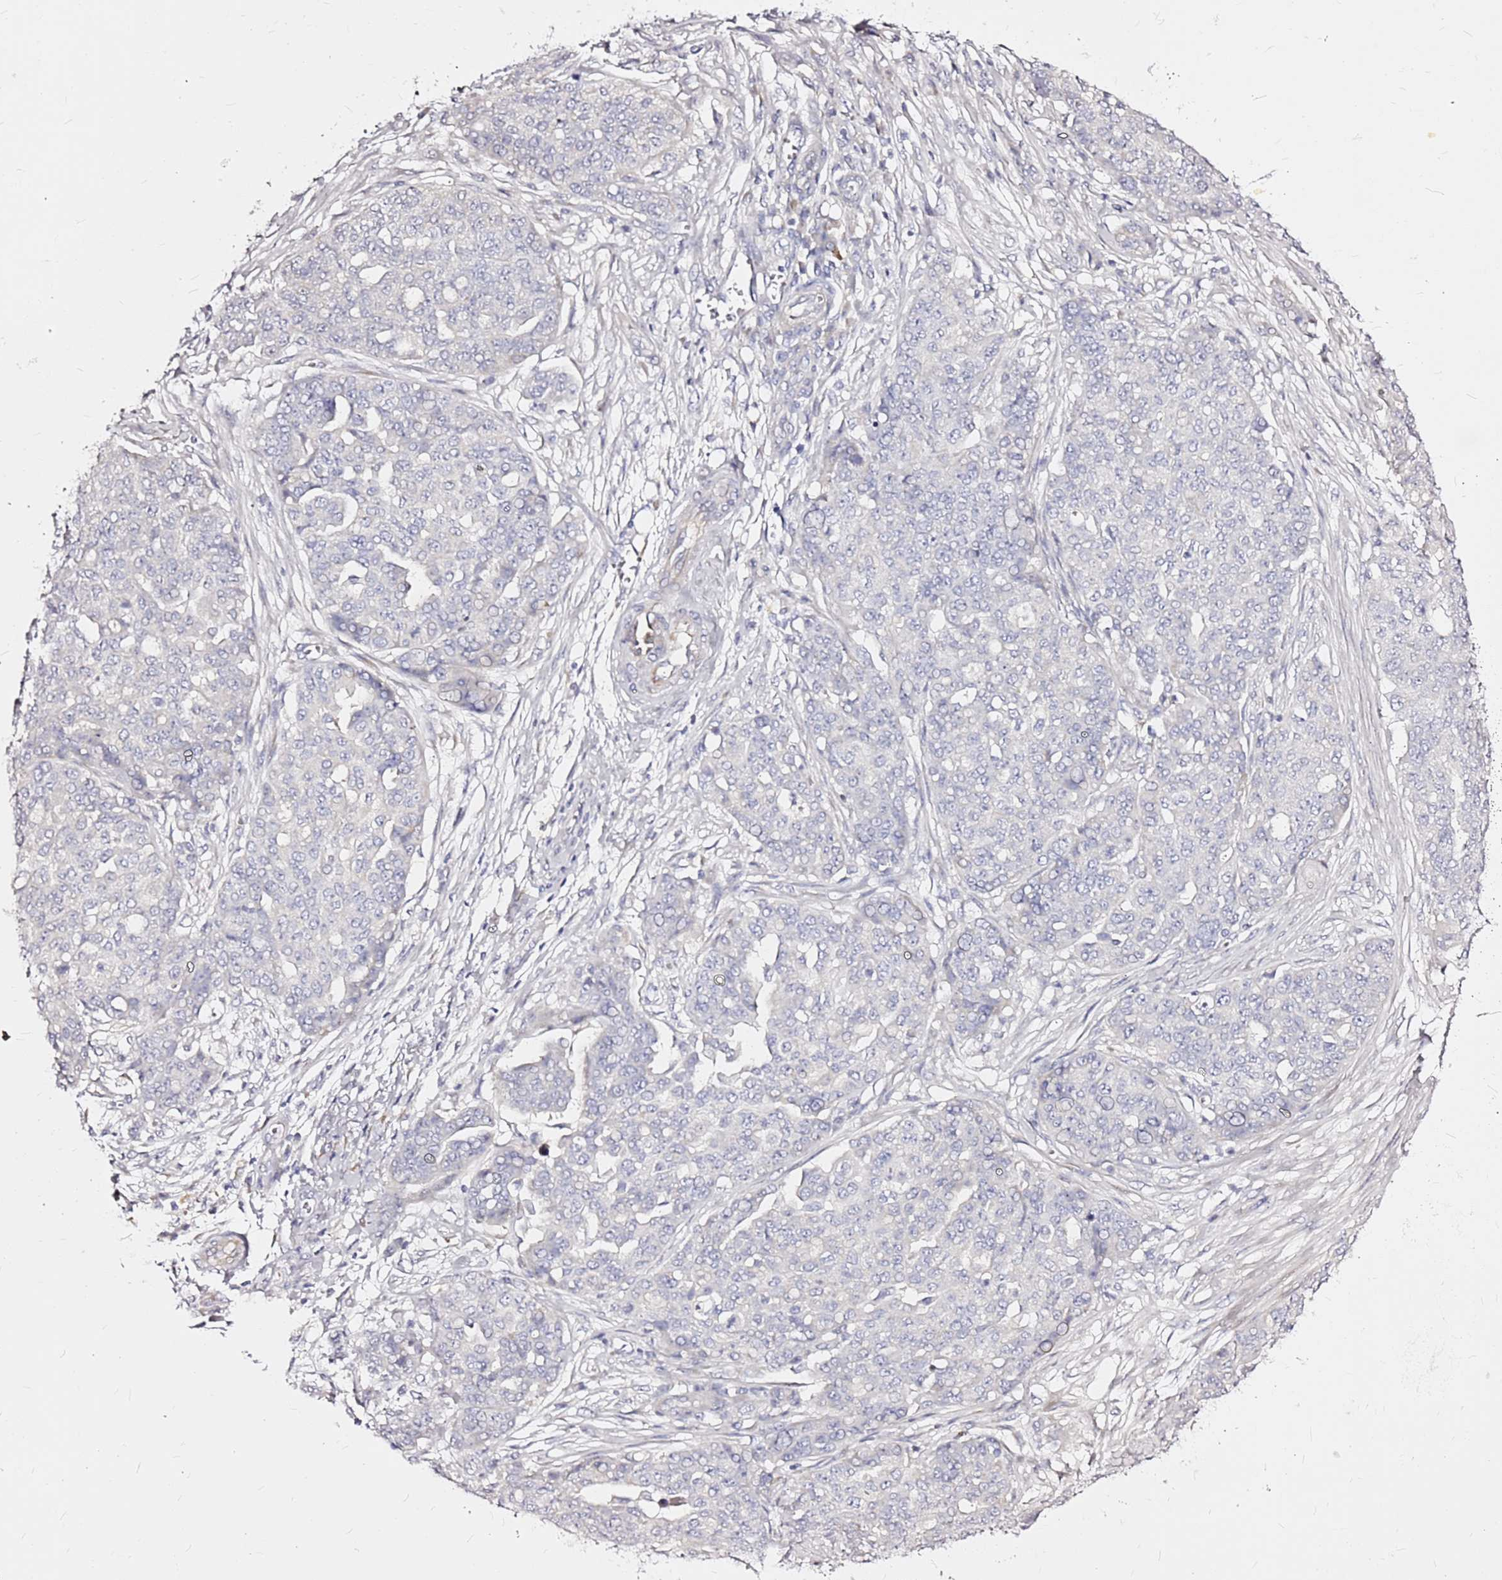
{"staining": {"intensity": "negative", "quantity": "none", "location": "none"}, "tissue": "ovarian cancer", "cell_type": "Tumor cells", "image_type": "cancer", "snomed": [{"axis": "morphology", "description": "Cystadenocarcinoma, serous, NOS"}, {"axis": "topography", "description": "Soft tissue"}, {"axis": "topography", "description": "Ovary"}], "caption": "Tumor cells show no significant protein positivity in ovarian serous cystadenocarcinoma. The staining is performed using DAB brown chromogen with nuclei counter-stained in using hematoxylin.", "gene": "CASD1", "patient": {"sex": "female", "age": 57}}